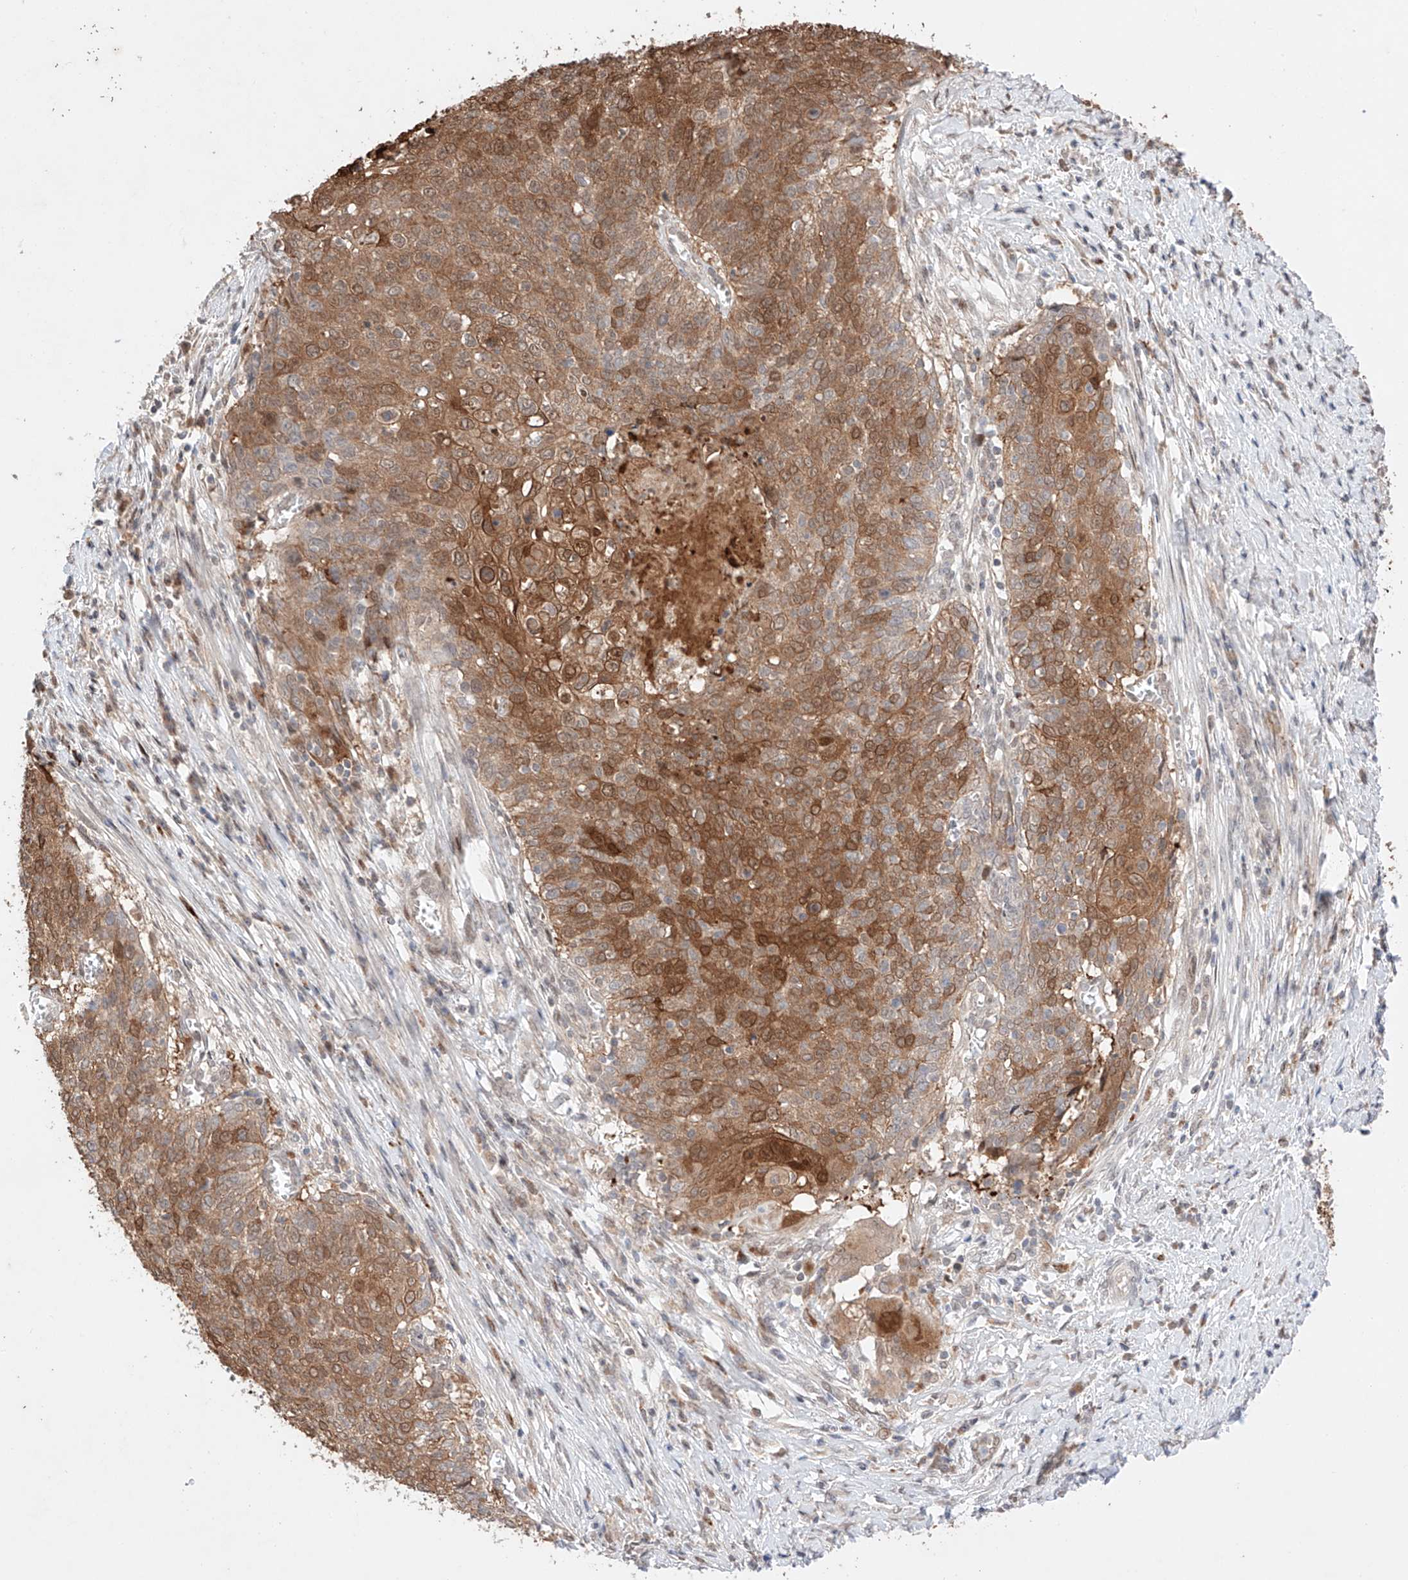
{"staining": {"intensity": "moderate", "quantity": ">75%", "location": "cytoplasmic/membranous,nuclear"}, "tissue": "cervical cancer", "cell_type": "Tumor cells", "image_type": "cancer", "snomed": [{"axis": "morphology", "description": "Squamous cell carcinoma, NOS"}, {"axis": "topography", "description": "Cervix"}], "caption": "A medium amount of moderate cytoplasmic/membranous and nuclear expression is identified in about >75% of tumor cells in squamous cell carcinoma (cervical) tissue.", "gene": "GCNT1", "patient": {"sex": "female", "age": 39}}